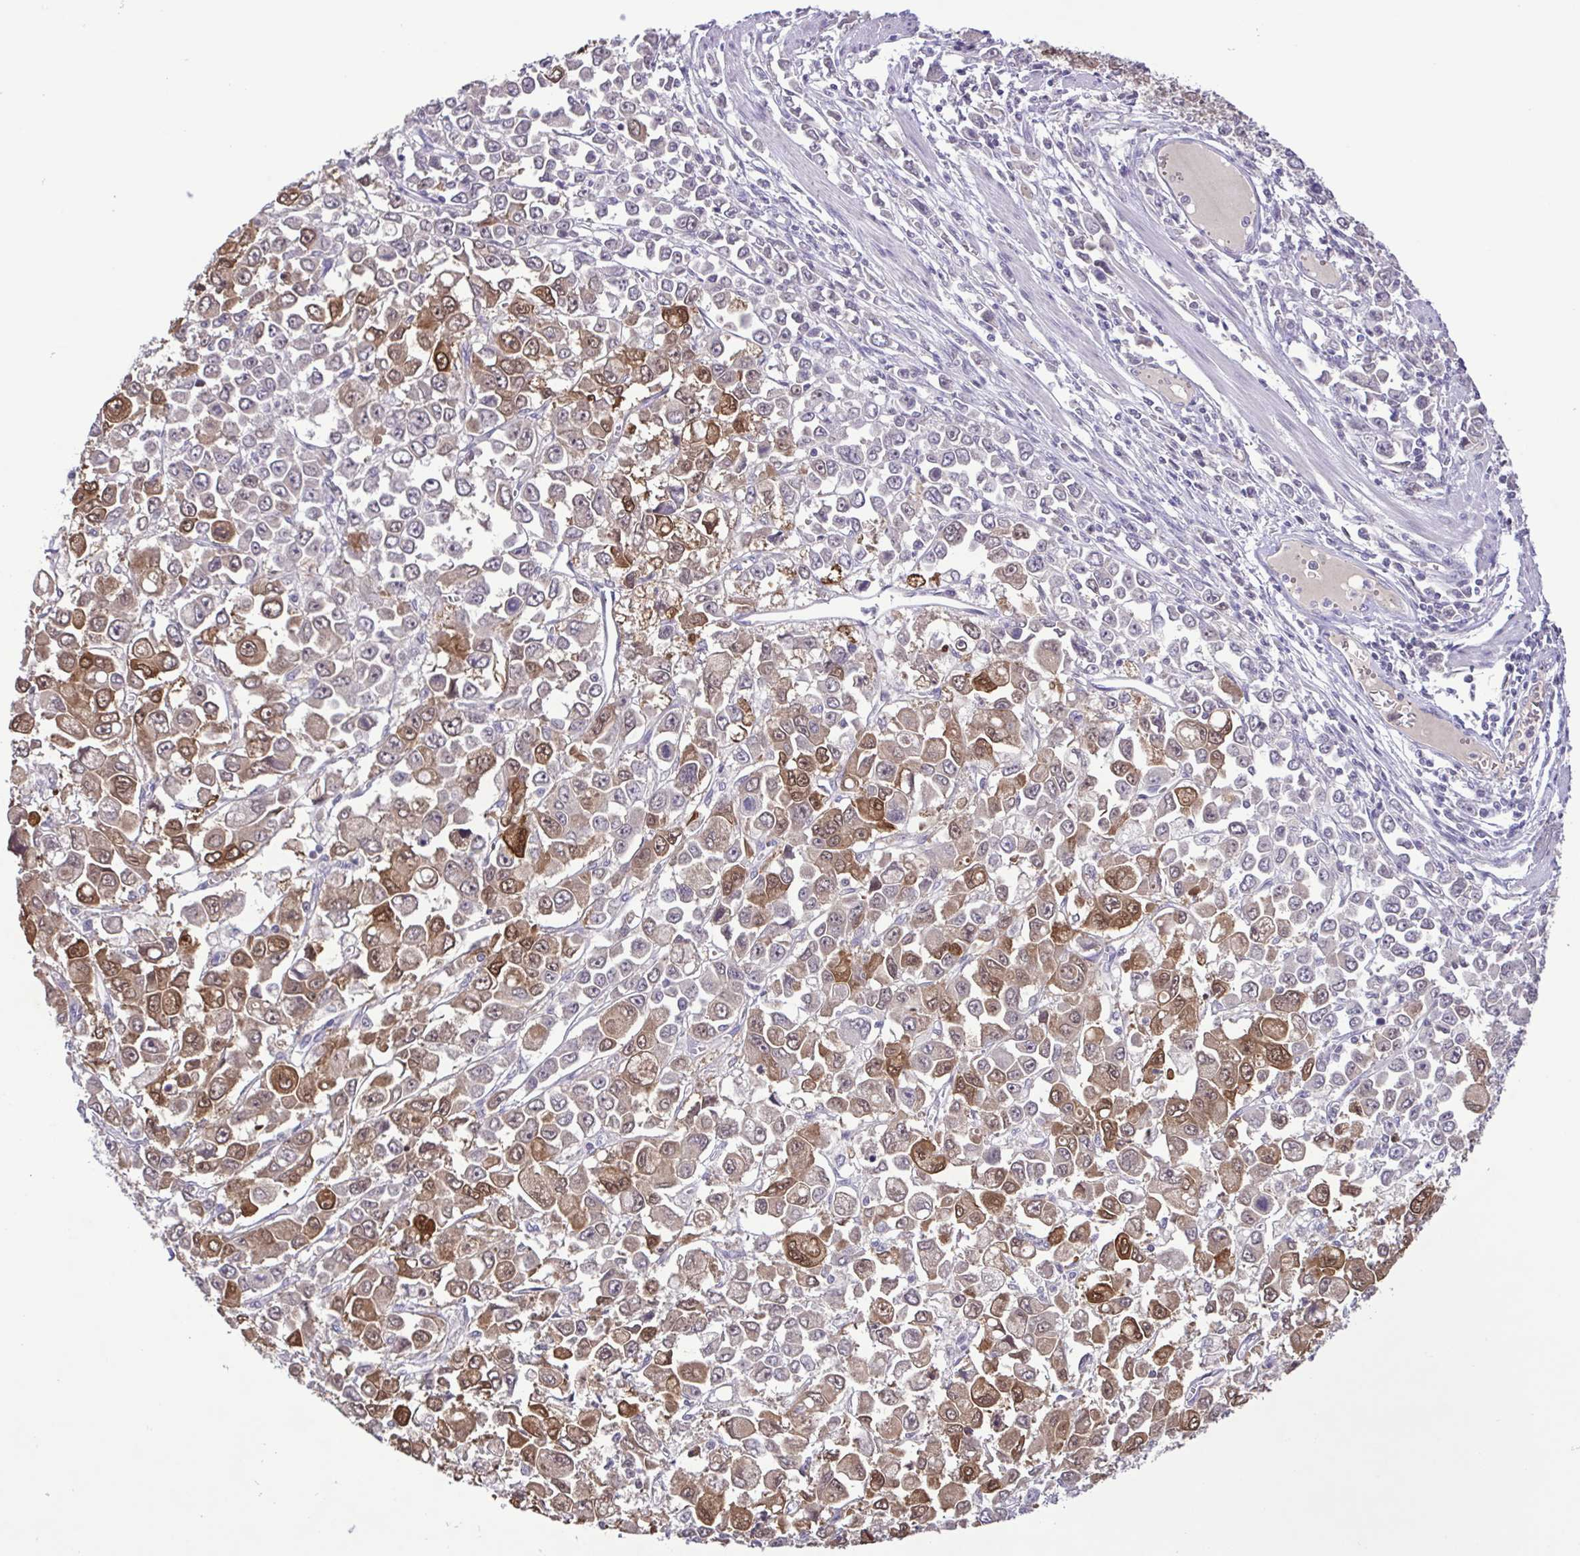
{"staining": {"intensity": "moderate", "quantity": "25%-75%", "location": "cytoplasmic/membranous,nuclear"}, "tissue": "stomach cancer", "cell_type": "Tumor cells", "image_type": "cancer", "snomed": [{"axis": "morphology", "description": "Adenocarcinoma, NOS"}, {"axis": "topography", "description": "Stomach, upper"}], "caption": "Brown immunohistochemical staining in human stomach cancer exhibits moderate cytoplasmic/membranous and nuclear expression in approximately 25%-75% of tumor cells.", "gene": "IL1RN", "patient": {"sex": "male", "age": 70}}